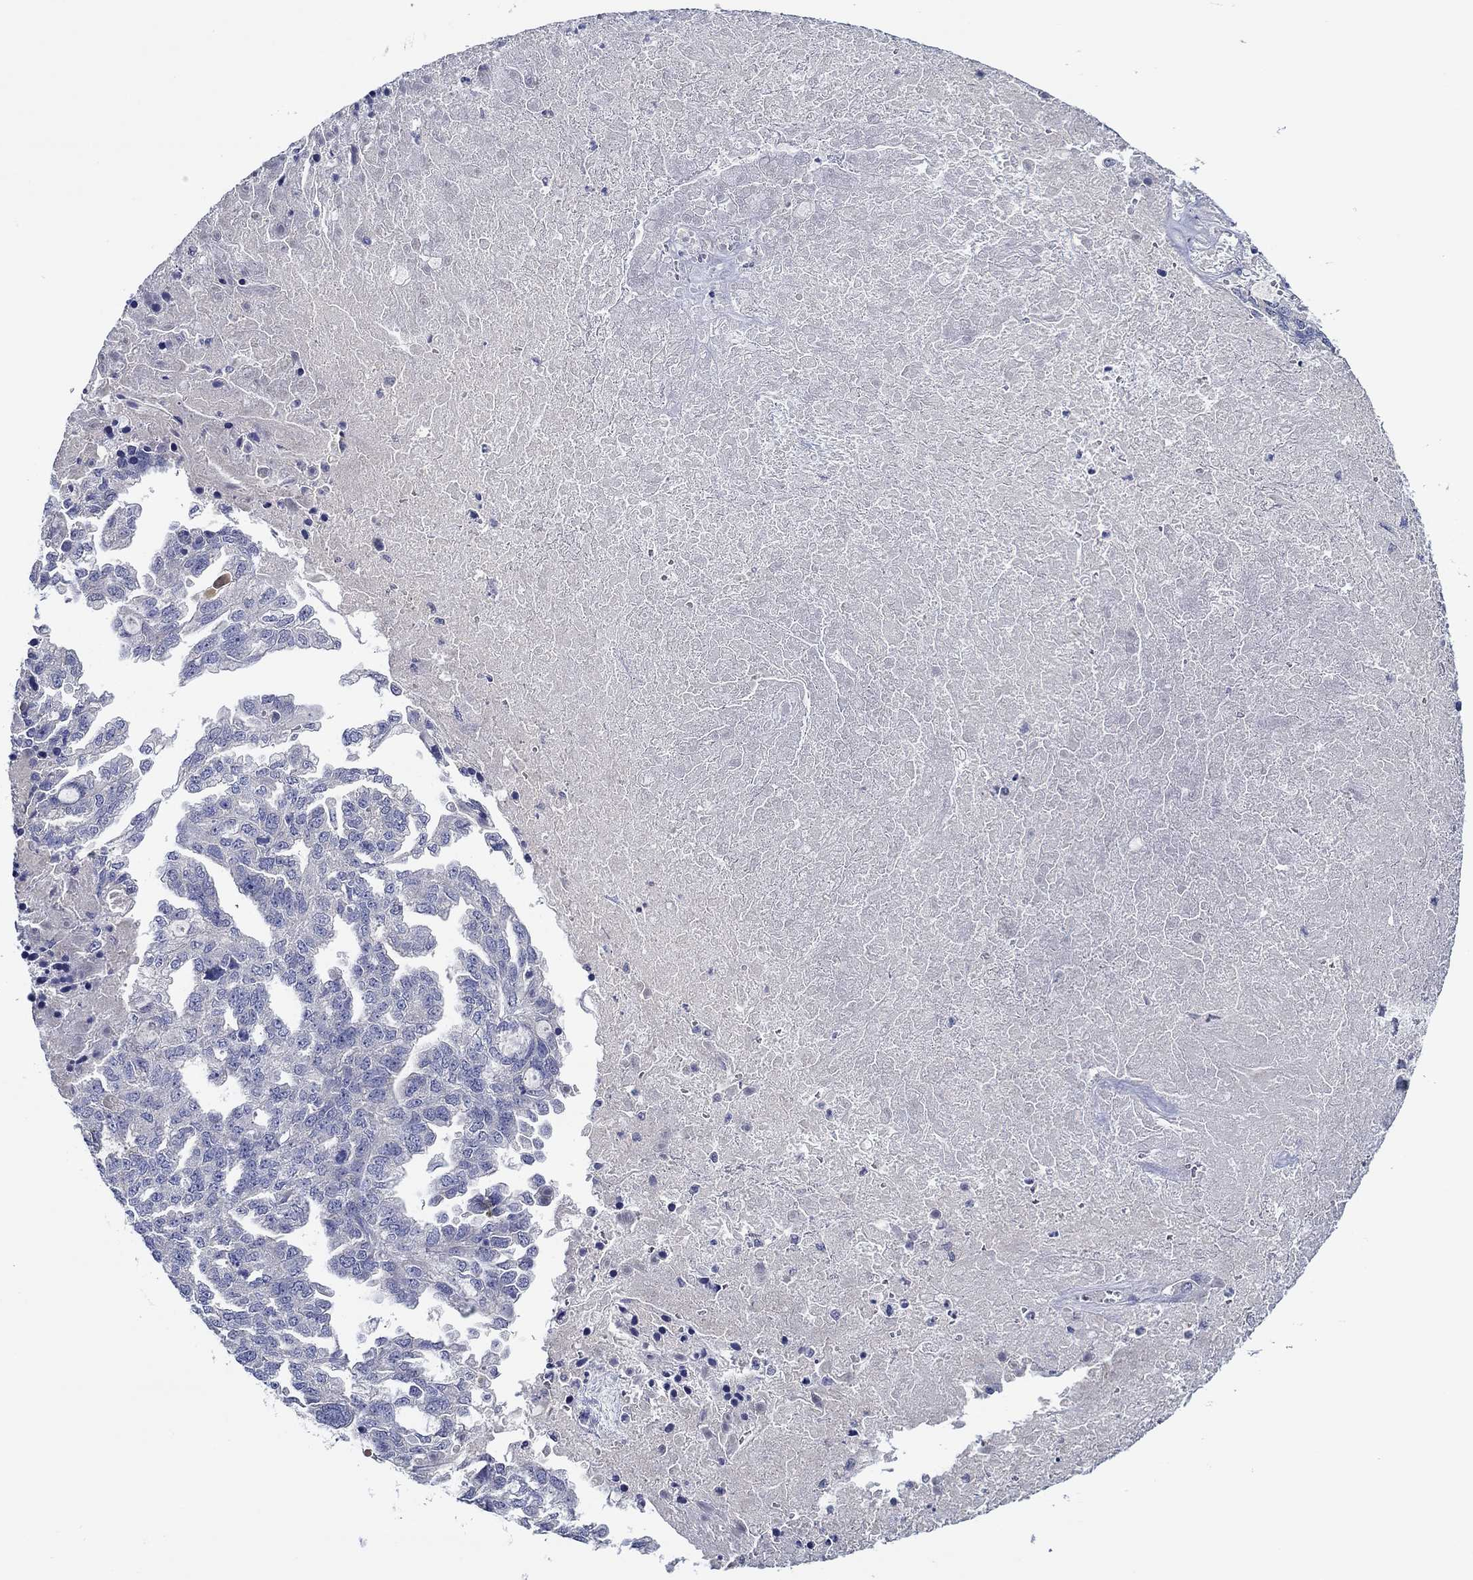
{"staining": {"intensity": "negative", "quantity": "none", "location": "none"}, "tissue": "ovarian cancer", "cell_type": "Tumor cells", "image_type": "cancer", "snomed": [{"axis": "morphology", "description": "Cystadenocarcinoma, serous, NOS"}, {"axis": "topography", "description": "Ovary"}], "caption": "Immunohistochemistry (IHC) histopathology image of human ovarian cancer (serous cystadenocarcinoma) stained for a protein (brown), which displays no staining in tumor cells. Nuclei are stained in blue.", "gene": "CHIT1", "patient": {"sex": "female", "age": 51}}